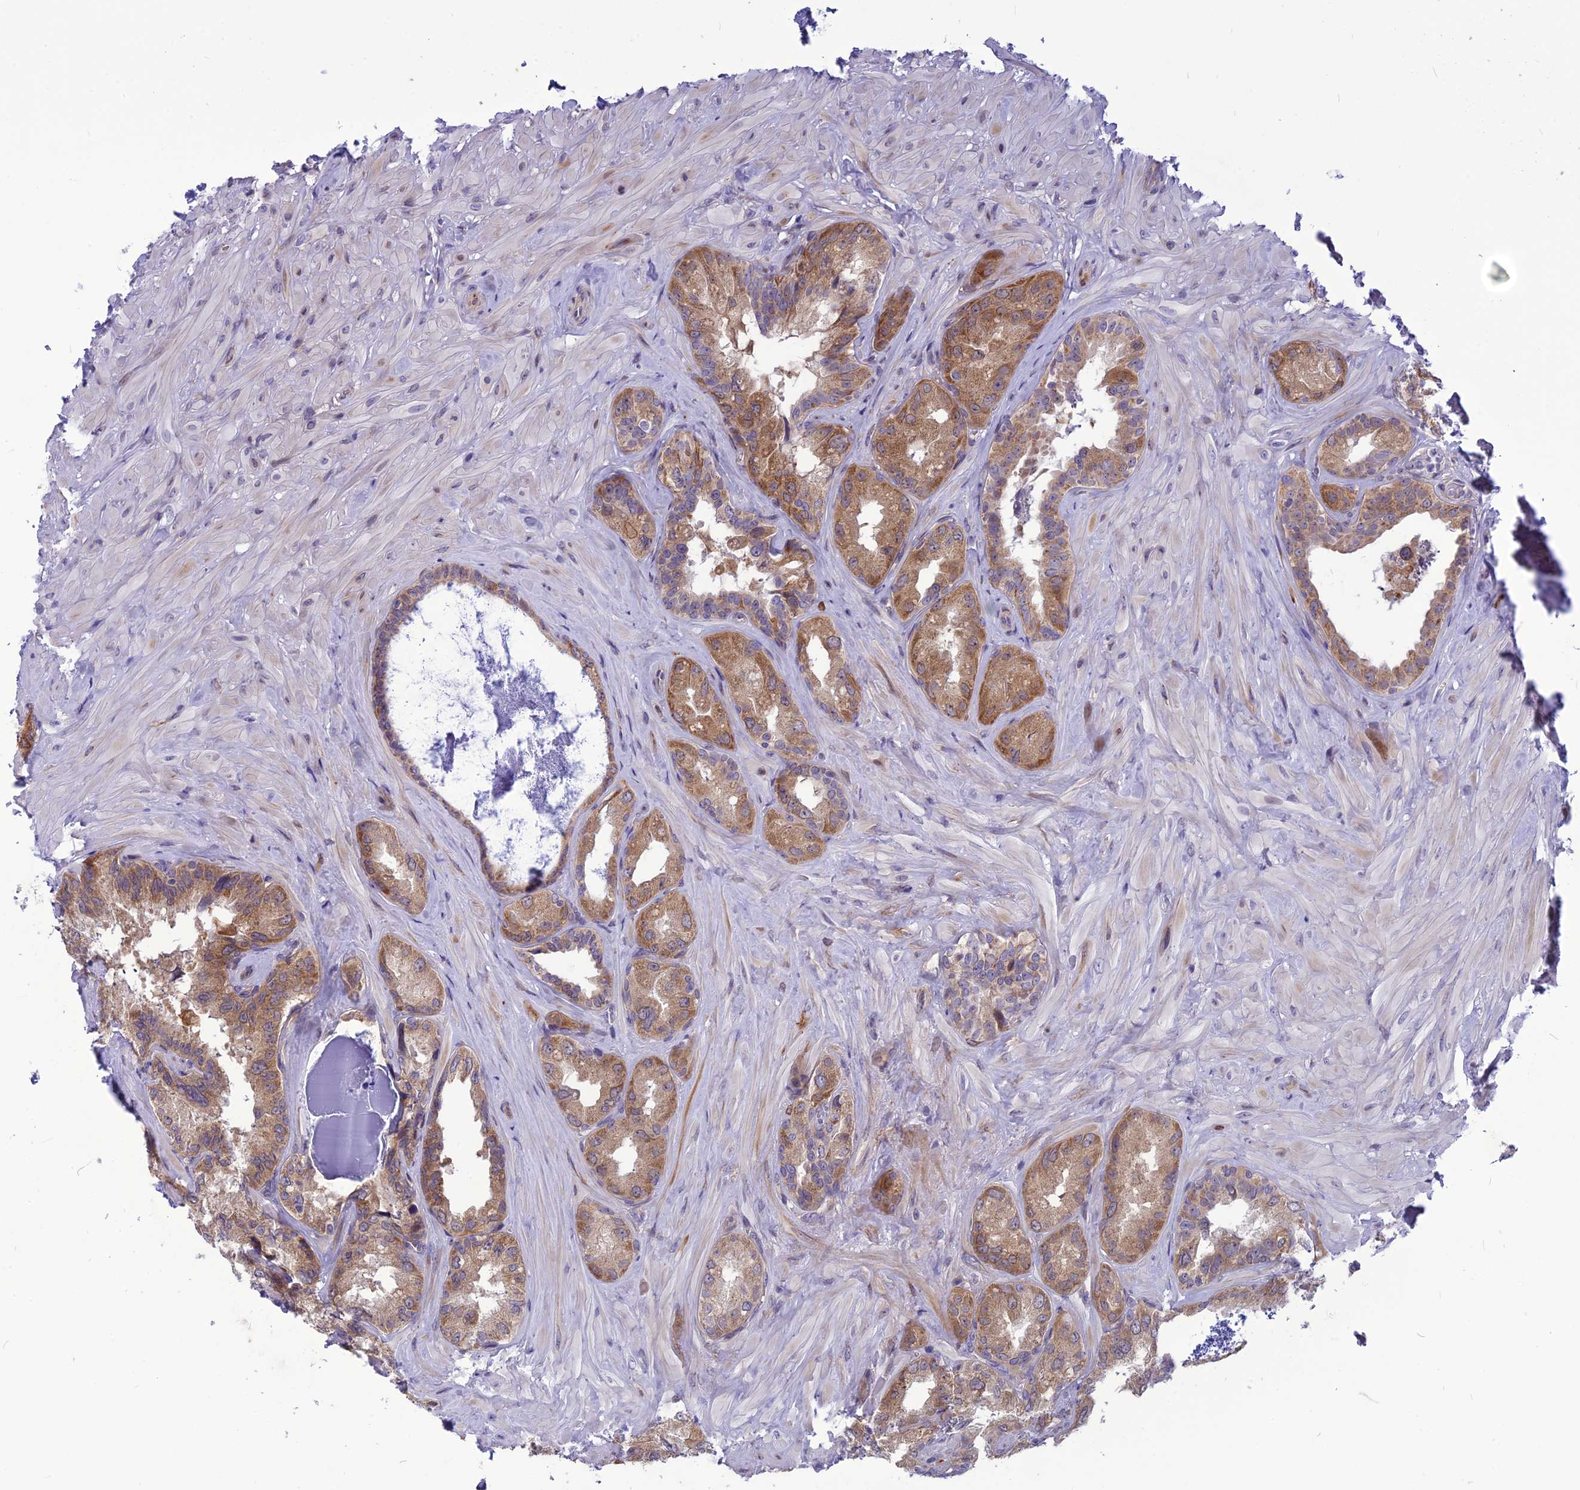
{"staining": {"intensity": "moderate", "quantity": ">75%", "location": "cytoplasmic/membranous"}, "tissue": "seminal vesicle", "cell_type": "Glandular cells", "image_type": "normal", "snomed": [{"axis": "morphology", "description": "Normal tissue, NOS"}, {"axis": "topography", "description": "Seminal veicle"}, {"axis": "topography", "description": "Peripheral nerve tissue"}], "caption": "Moderate cytoplasmic/membranous expression is appreciated in approximately >75% of glandular cells in normal seminal vesicle. Immunohistochemistry stains the protein in brown and the nuclei are stained blue.", "gene": "PSMF1", "patient": {"sex": "male", "age": 67}}